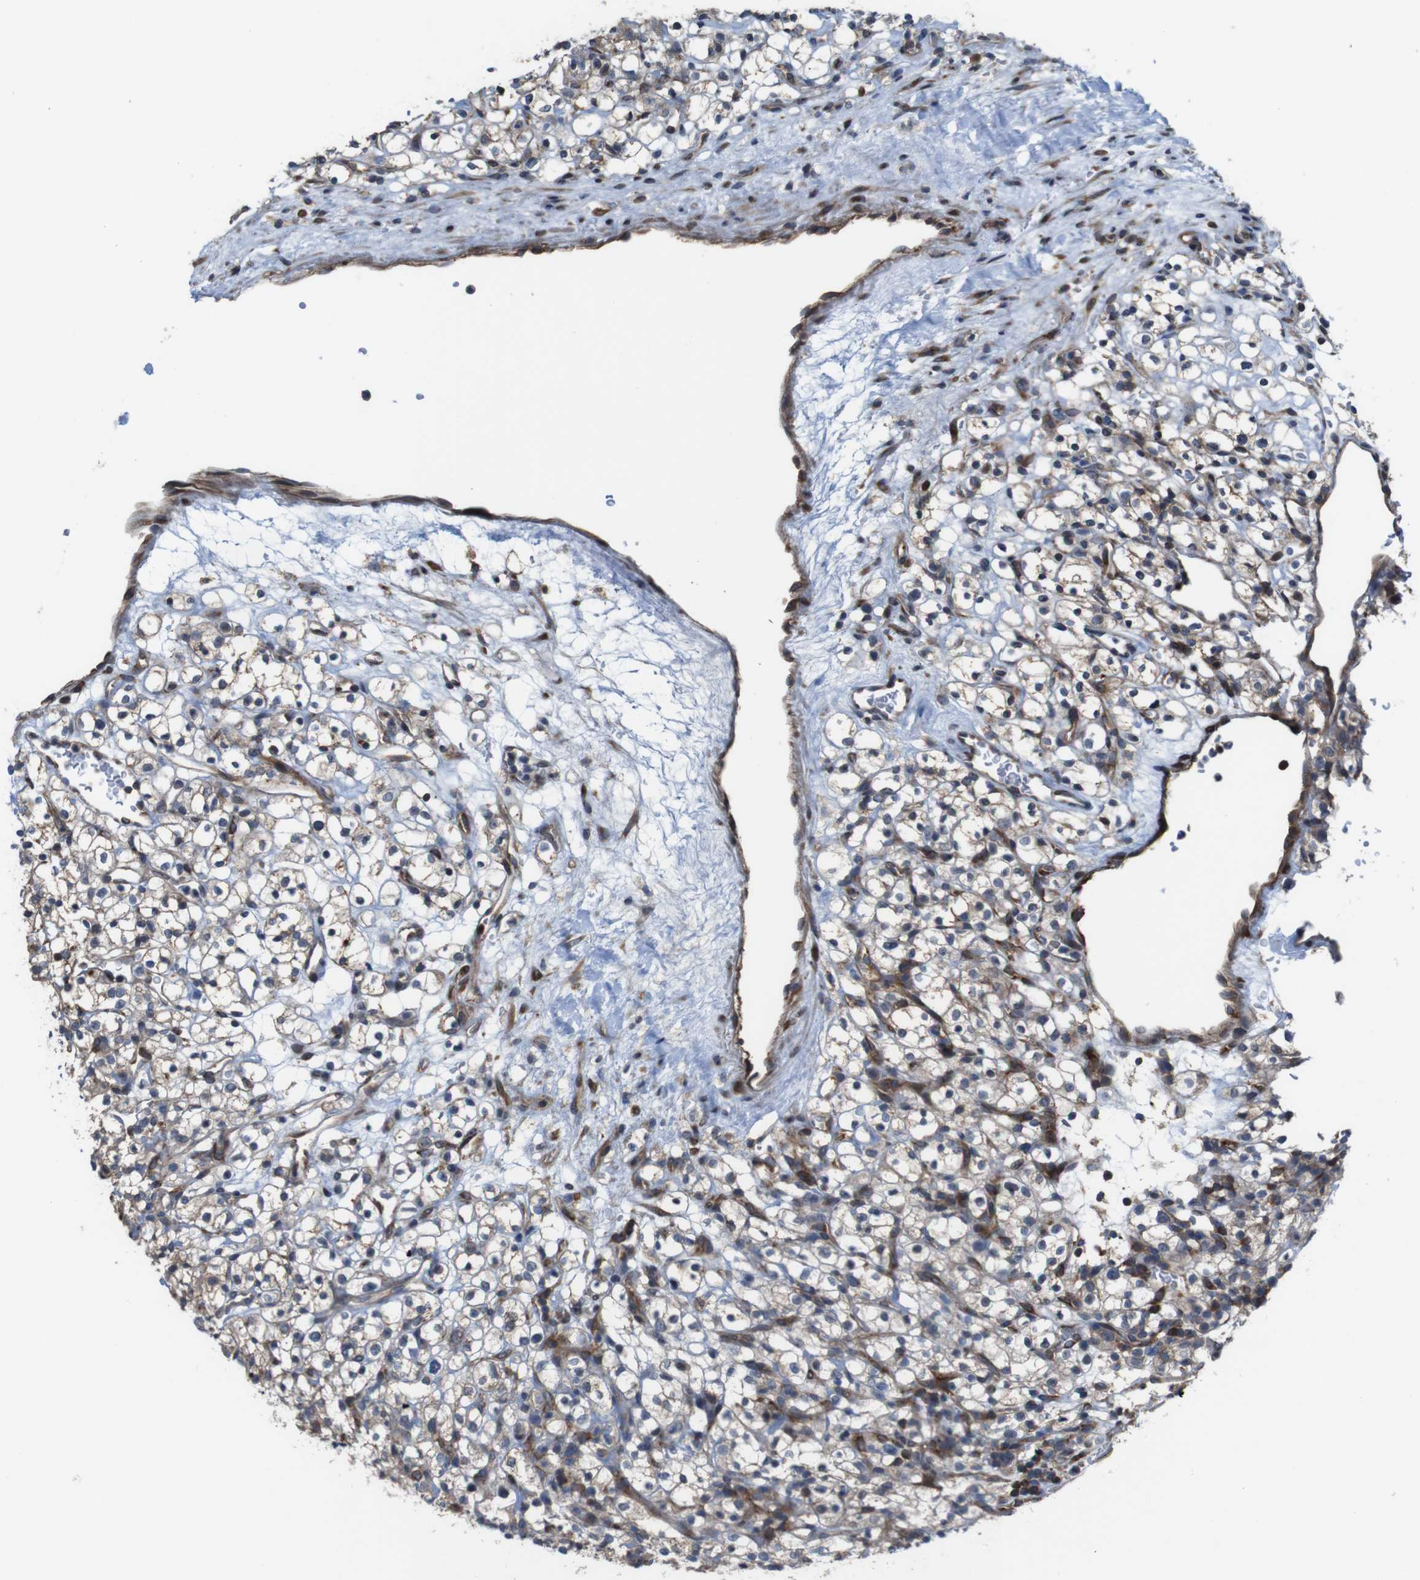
{"staining": {"intensity": "moderate", "quantity": ">75%", "location": "cytoplasmic/membranous"}, "tissue": "renal cancer", "cell_type": "Tumor cells", "image_type": "cancer", "snomed": [{"axis": "morphology", "description": "Normal tissue, NOS"}, {"axis": "morphology", "description": "Adenocarcinoma, NOS"}, {"axis": "topography", "description": "Kidney"}], "caption": "Immunohistochemistry histopathology image of neoplastic tissue: human renal cancer stained using immunohistochemistry reveals medium levels of moderate protein expression localized specifically in the cytoplasmic/membranous of tumor cells, appearing as a cytoplasmic/membranous brown color.", "gene": "PCOLCE2", "patient": {"sex": "female", "age": 72}}